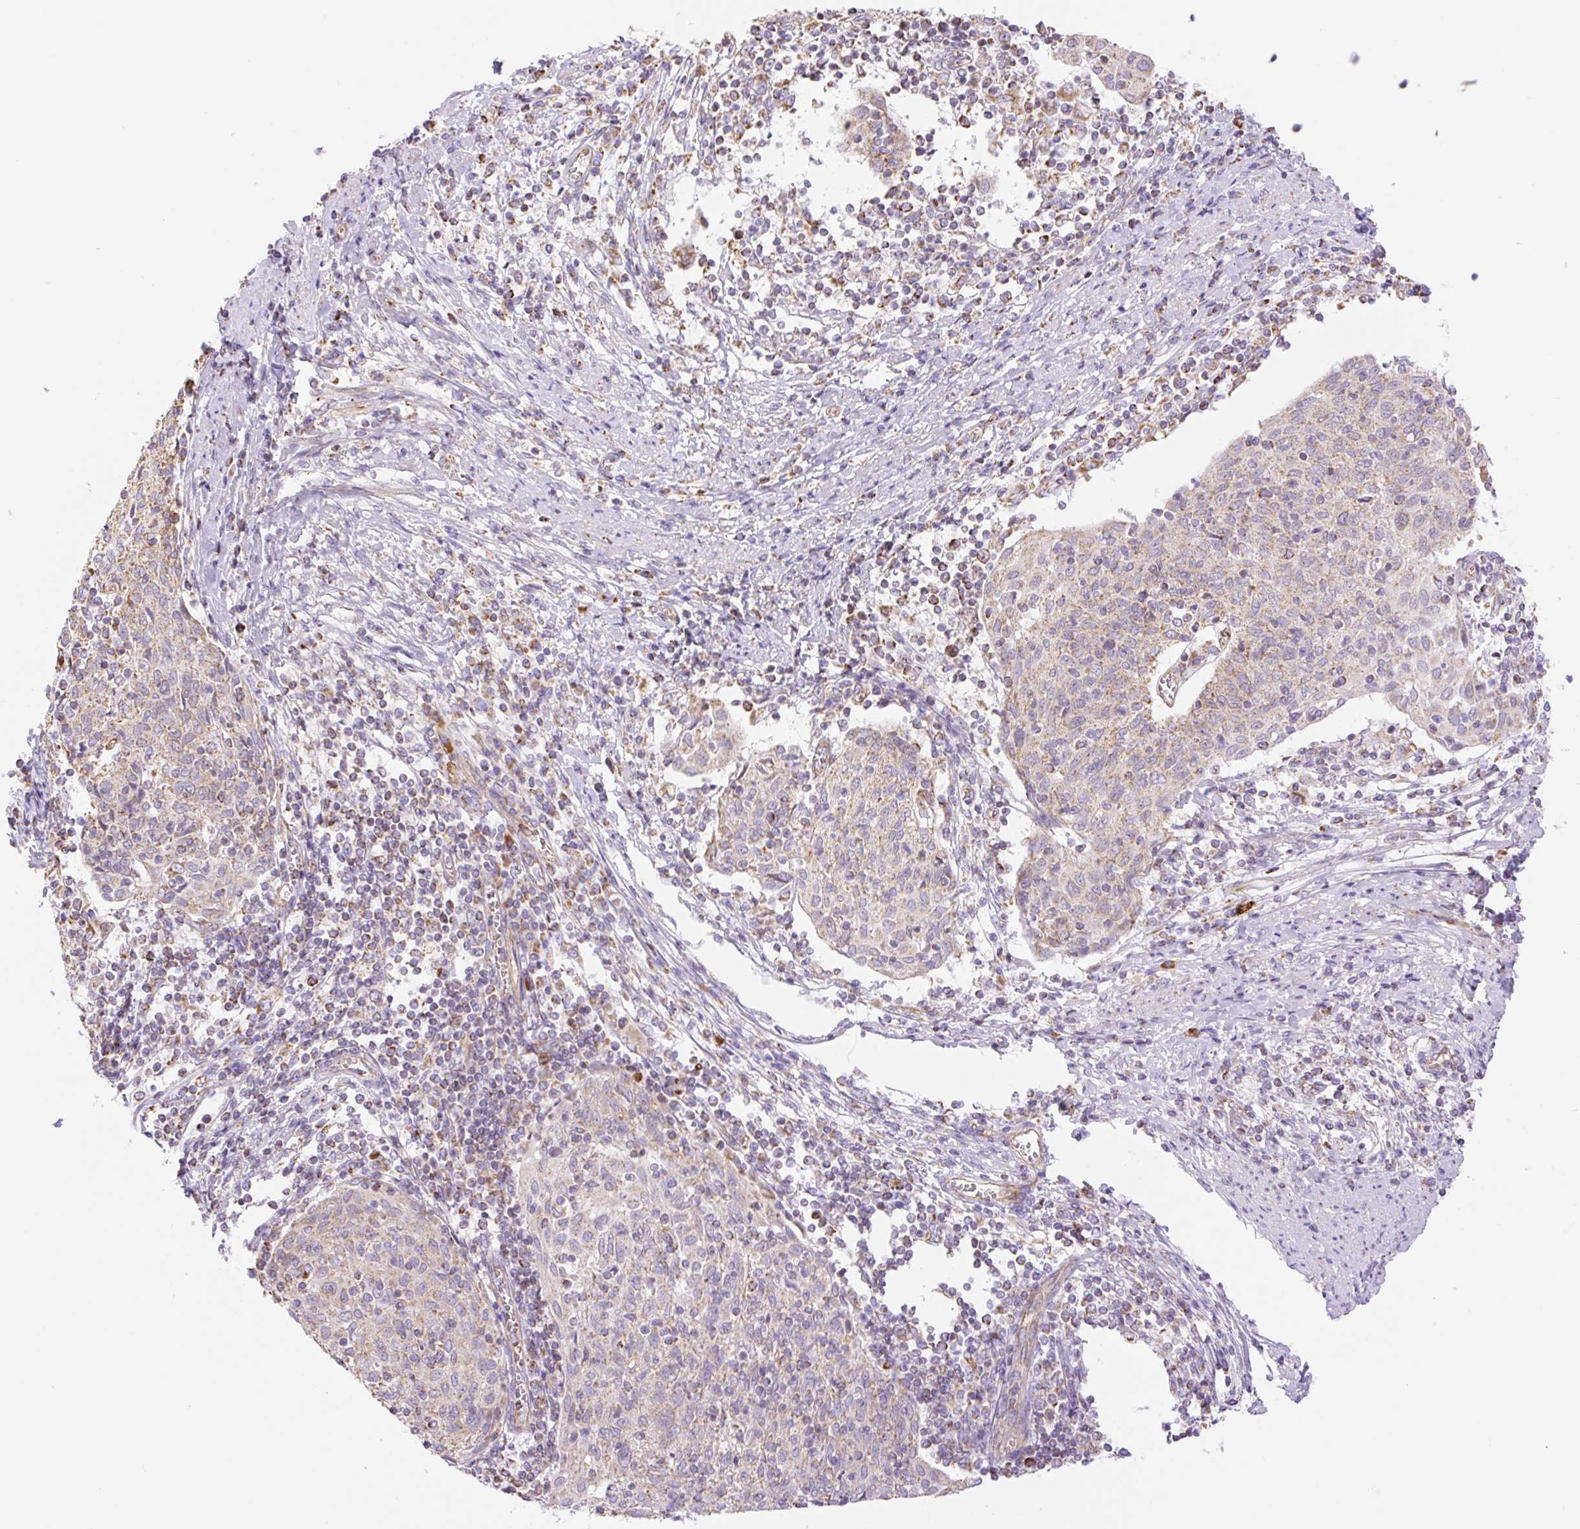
{"staining": {"intensity": "weak", "quantity": "25%-75%", "location": "cytoplasmic/membranous"}, "tissue": "cervical cancer", "cell_type": "Tumor cells", "image_type": "cancer", "snomed": [{"axis": "morphology", "description": "Squamous cell carcinoma, NOS"}, {"axis": "topography", "description": "Cervix"}], "caption": "Protein staining of cervical cancer (squamous cell carcinoma) tissue exhibits weak cytoplasmic/membranous expression in approximately 25%-75% of tumor cells.", "gene": "ESAM", "patient": {"sex": "female", "age": 52}}